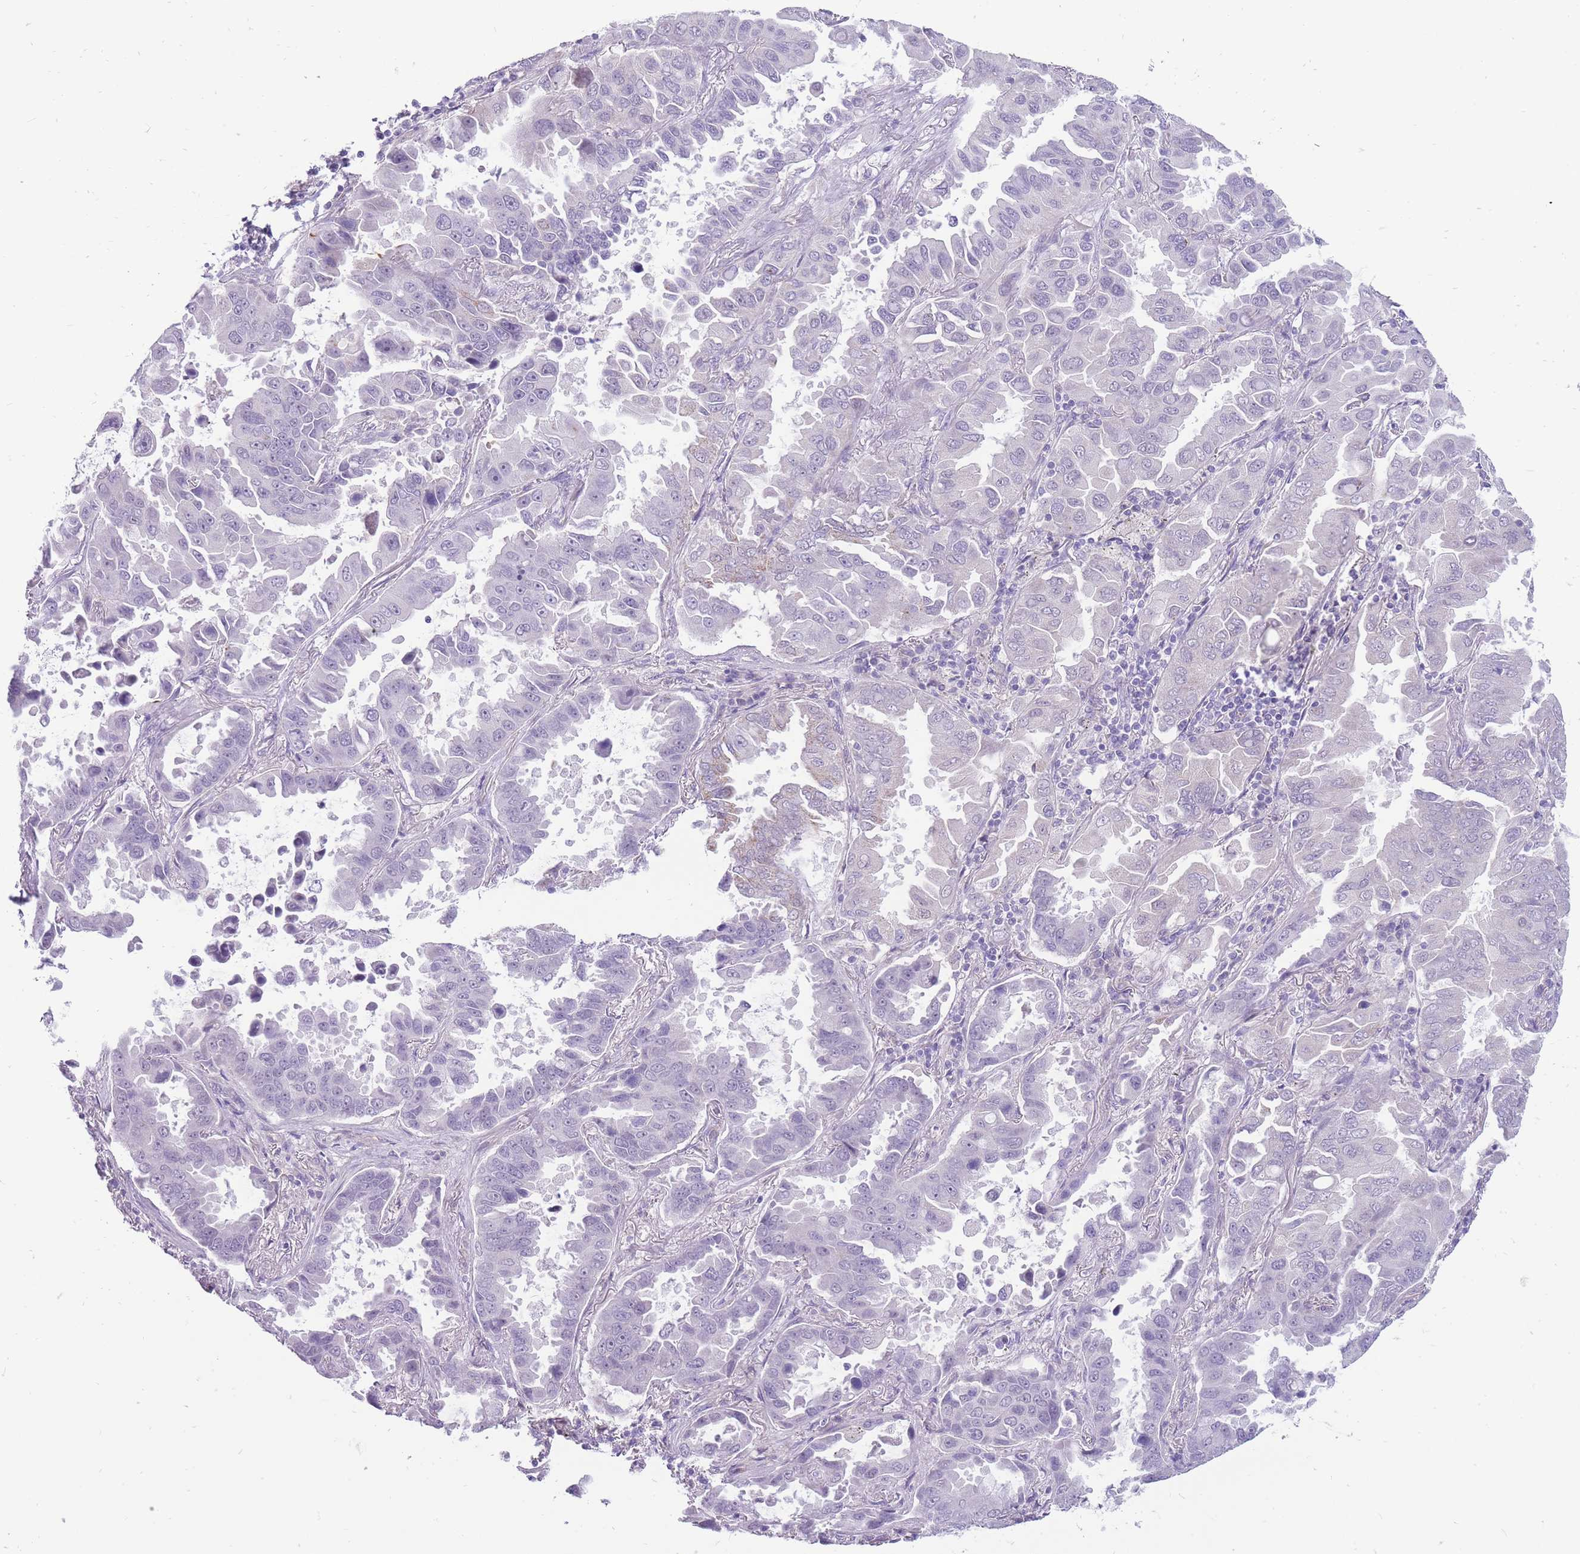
{"staining": {"intensity": "negative", "quantity": "none", "location": "none"}, "tissue": "lung cancer", "cell_type": "Tumor cells", "image_type": "cancer", "snomed": [{"axis": "morphology", "description": "Adenocarcinoma, NOS"}, {"axis": "topography", "description": "Lung"}], "caption": "This is an immunohistochemistry micrograph of human adenocarcinoma (lung). There is no positivity in tumor cells.", "gene": "ERICH4", "patient": {"sex": "male", "age": 64}}